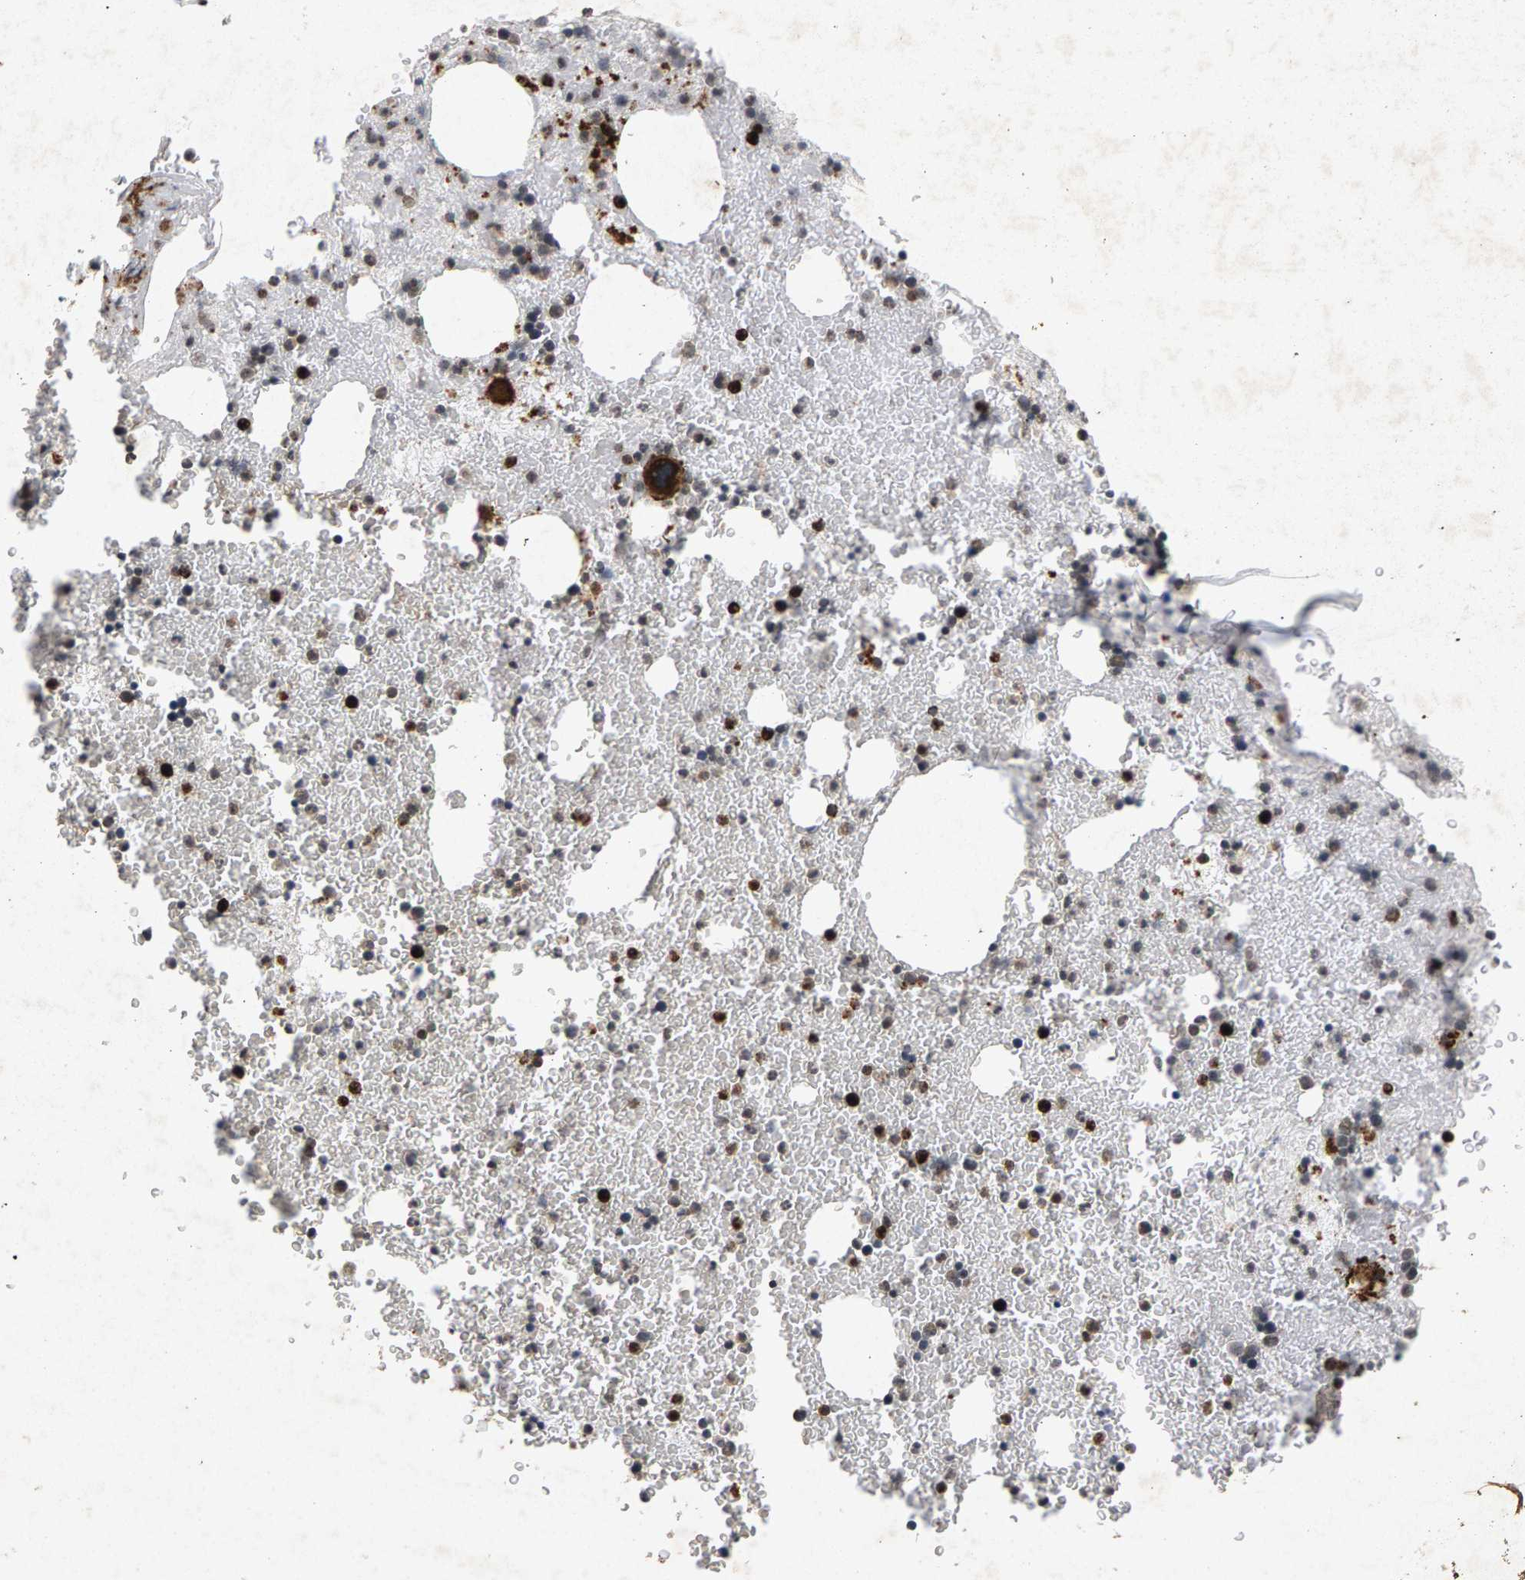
{"staining": {"intensity": "strong", "quantity": ">75%", "location": "cytoplasmic/membranous"}, "tissue": "bone marrow", "cell_type": "Hematopoietic cells", "image_type": "normal", "snomed": [{"axis": "morphology", "description": "Normal tissue, NOS"}, {"axis": "morphology", "description": "Inflammation, NOS"}, {"axis": "topography", "description": "Bone marrow"}], "caption": "This is a micrograph of immunohistochemistry (IHC) staining of benign bone marrow, which shows strong expression in the cytoplasmic/membranous of hematopoietic cells.", "gene": "ZPR1", "patient": {"sex": "male", "age": 63}}